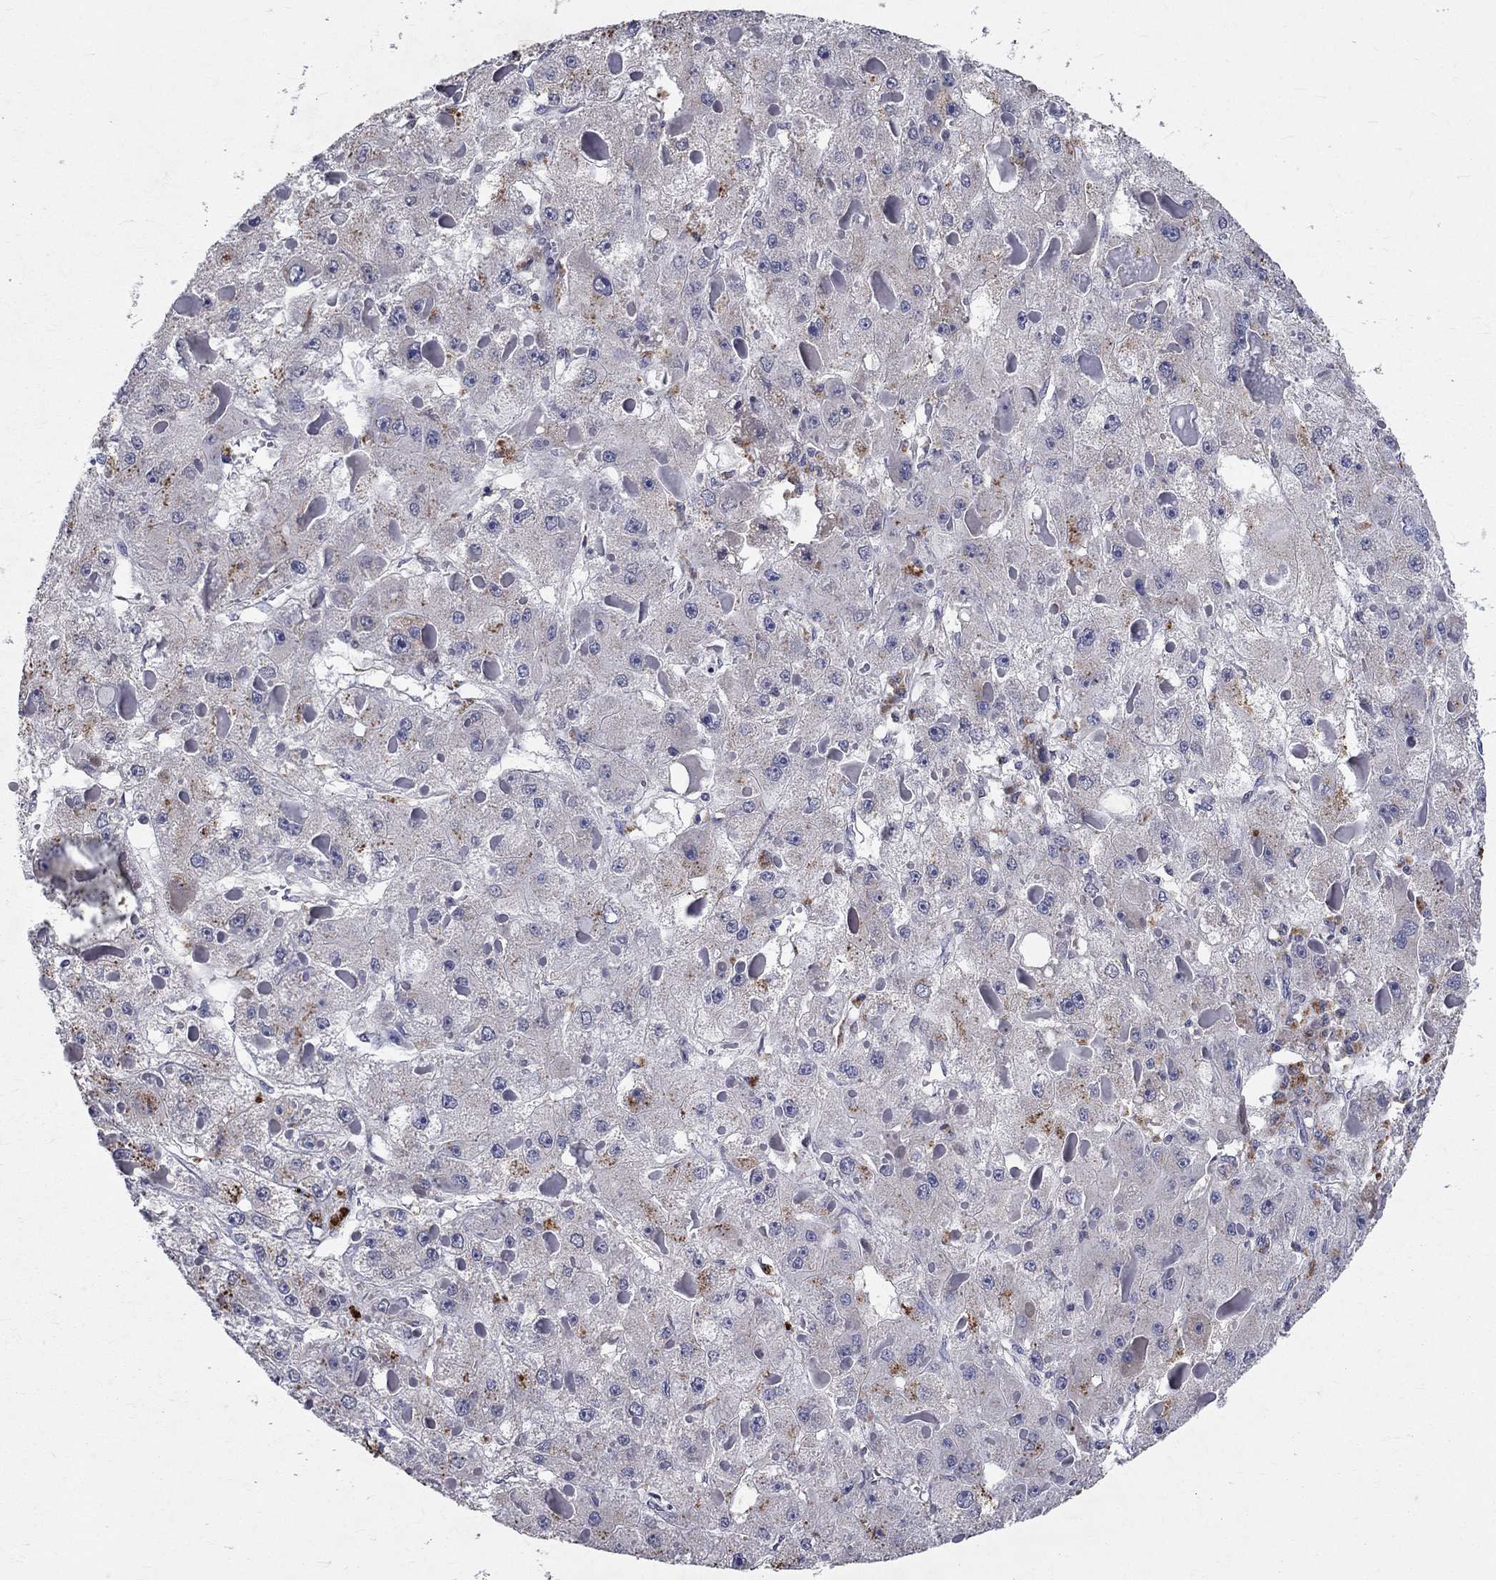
{"staining": {"intensity": "negative", "quantity": "none", "location": "none"}, "tissue": "liver cancer", "cell_type": "Tumor cells", "image_type": "cancer", "snomed": [{"axis": "morphology", "description": "Carcinoma, Hepatocellular, NOS"}, {"axis": "topography", "description": "Liver"}], "caption": "Micrograph shows no protein positivity in tumor cells of liver cancer tissue.", "gene": "SLC4A10", "patient": {"sex": "female", "age": 73}}